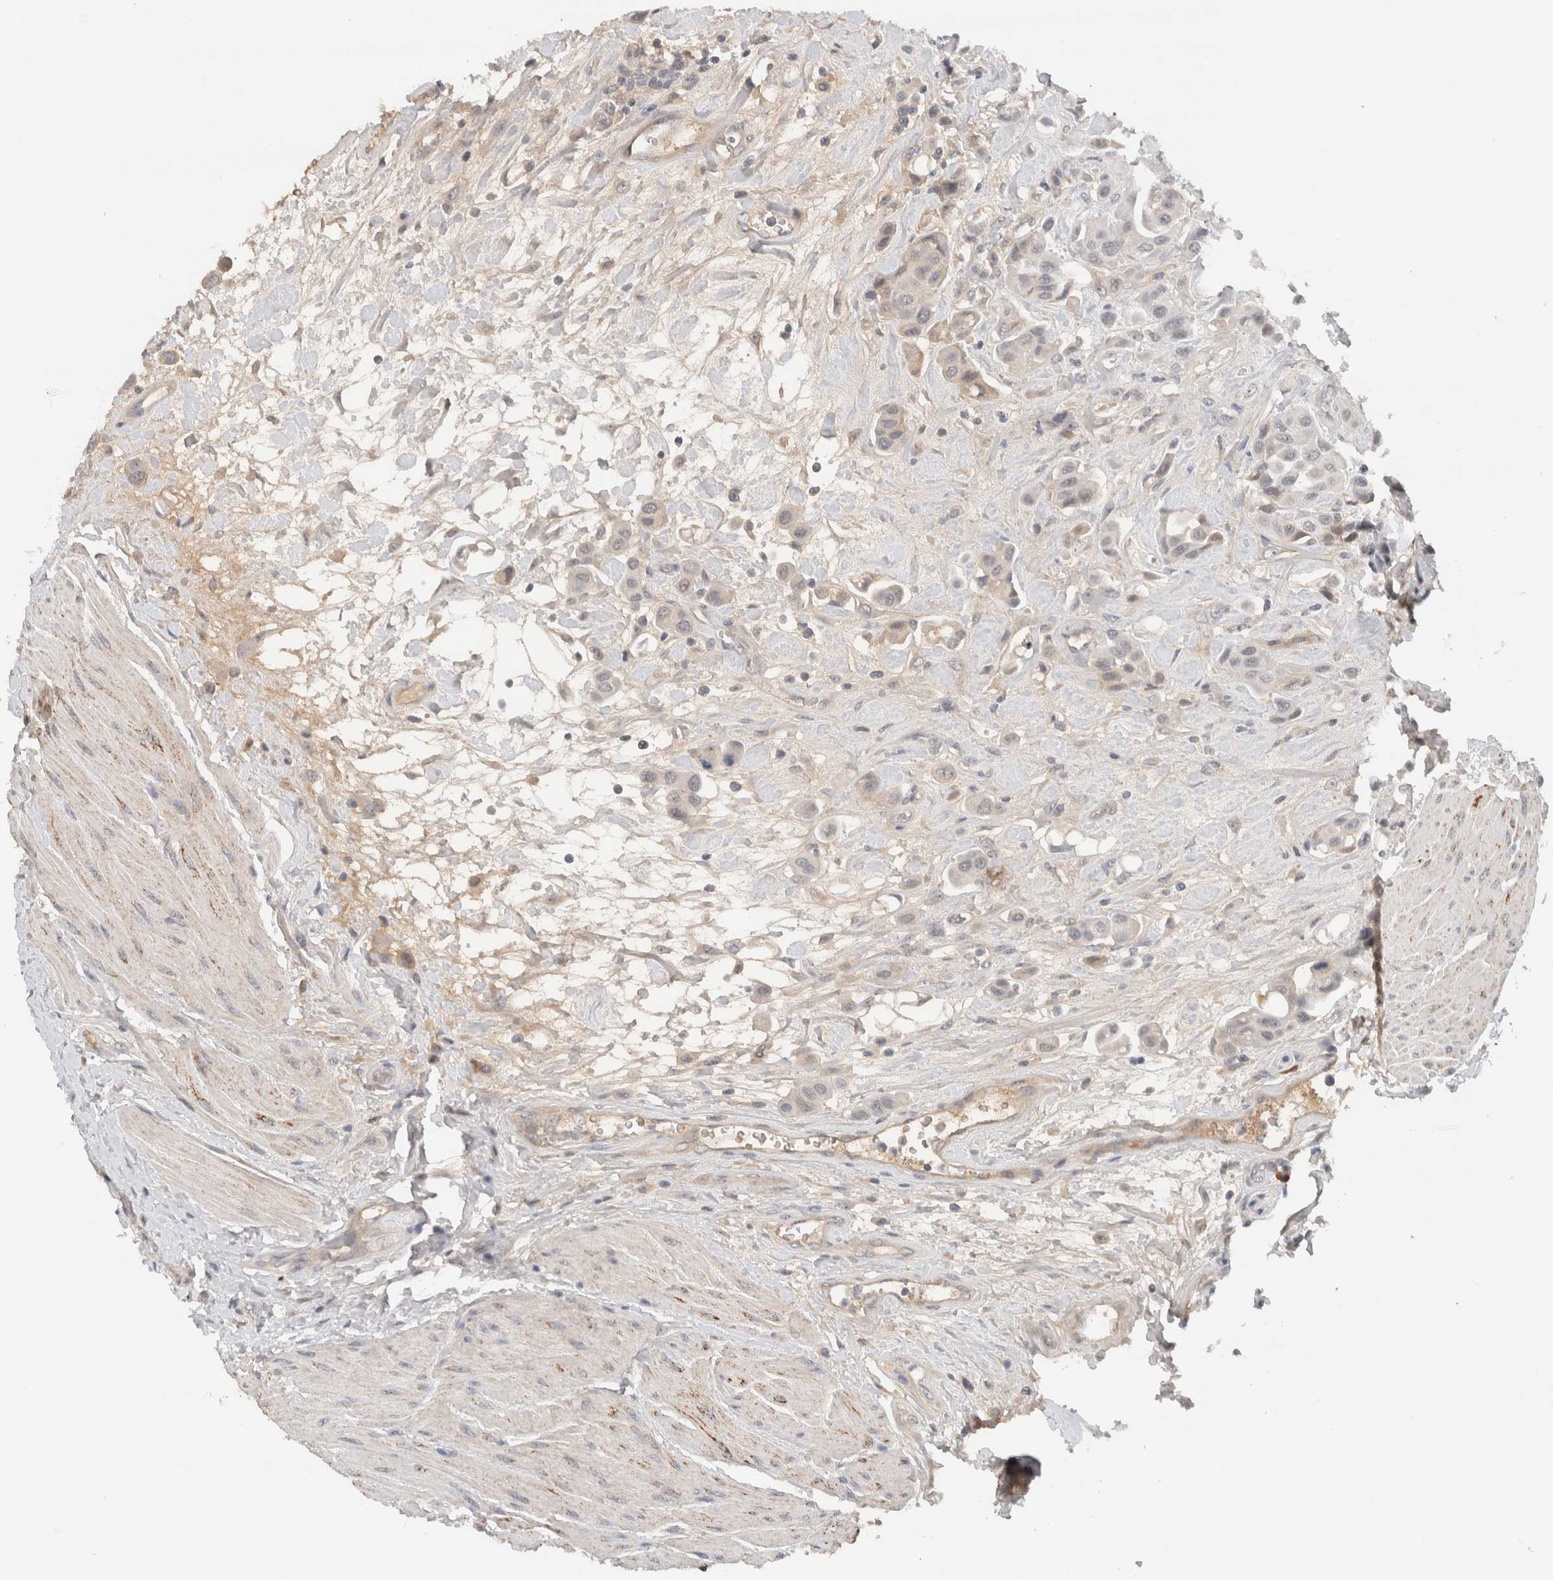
{"staining": {"intensity": "negative", "quantity": "none", "location": "none"}, "tissue": "urothelial cancer", "cell_type": "Tumor cells", "image_type": "cancer", "snomed": [{"axis": "morphology", "description": "Urothelial carcinoma, High grade"}, {"axis": "topography", "description": "Urinary bladder"}], "caption": "There is no significant positivity in tumor cells of urothelial cancer.", "gene": "HCN3", "patient": {"sex": "male", "age": 50}}